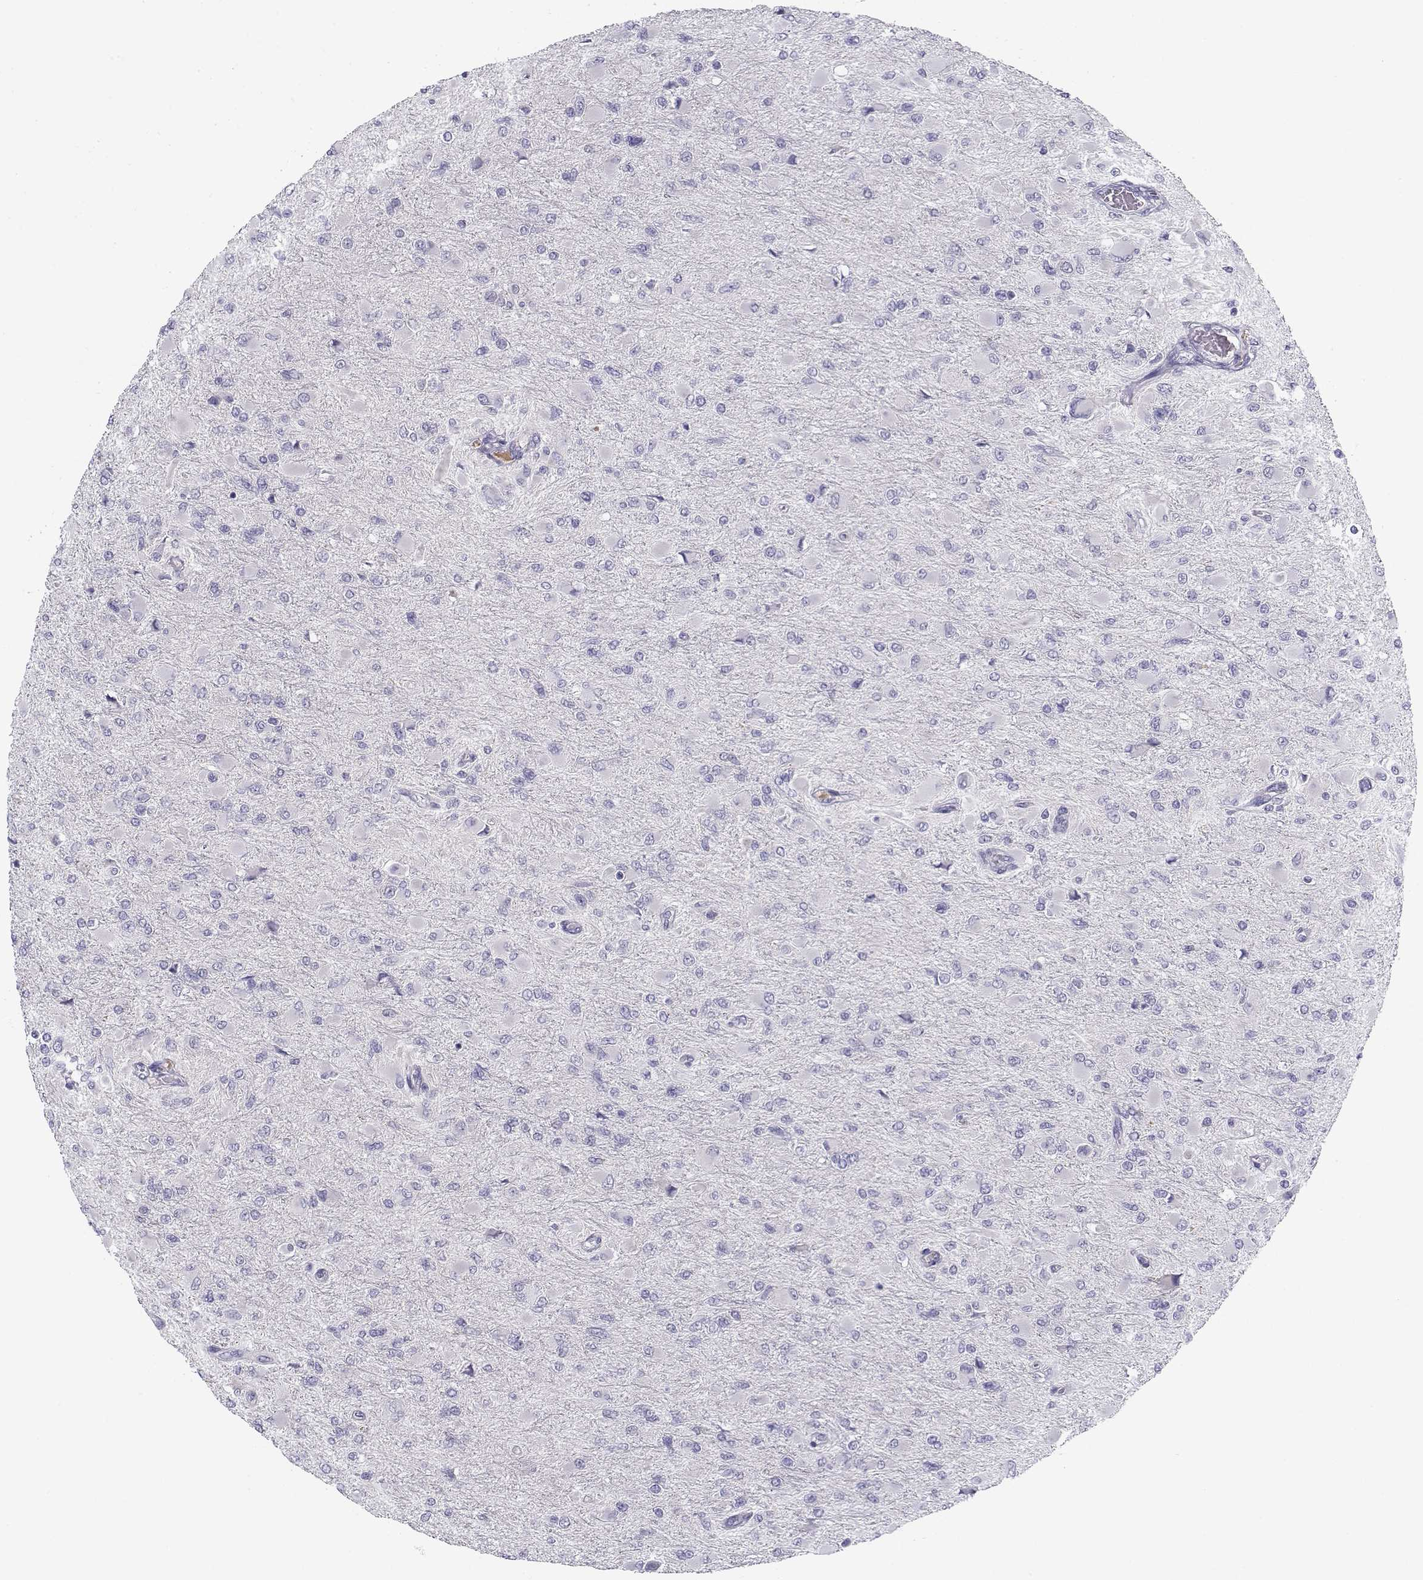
{"staining": {"intensity": "negative", "quantity": "none", "location": "none"}, "tissue": "glioma", "cell_type": "Tumor cells", "image_type": "cancer", "snomed": [{"axis": "morphology", "description": "Glioma, malignant, High grade"}, {"axis": "topography", "description": "Cerebral cortex"}], "caption": "This is an immunohistochemistry (IHC) micrograph of human malignant glioma (high-grade). There is no positivity in tumor cells.", "gene": "CREB3L3", "patient": {"sex": "female", "age": 36}}